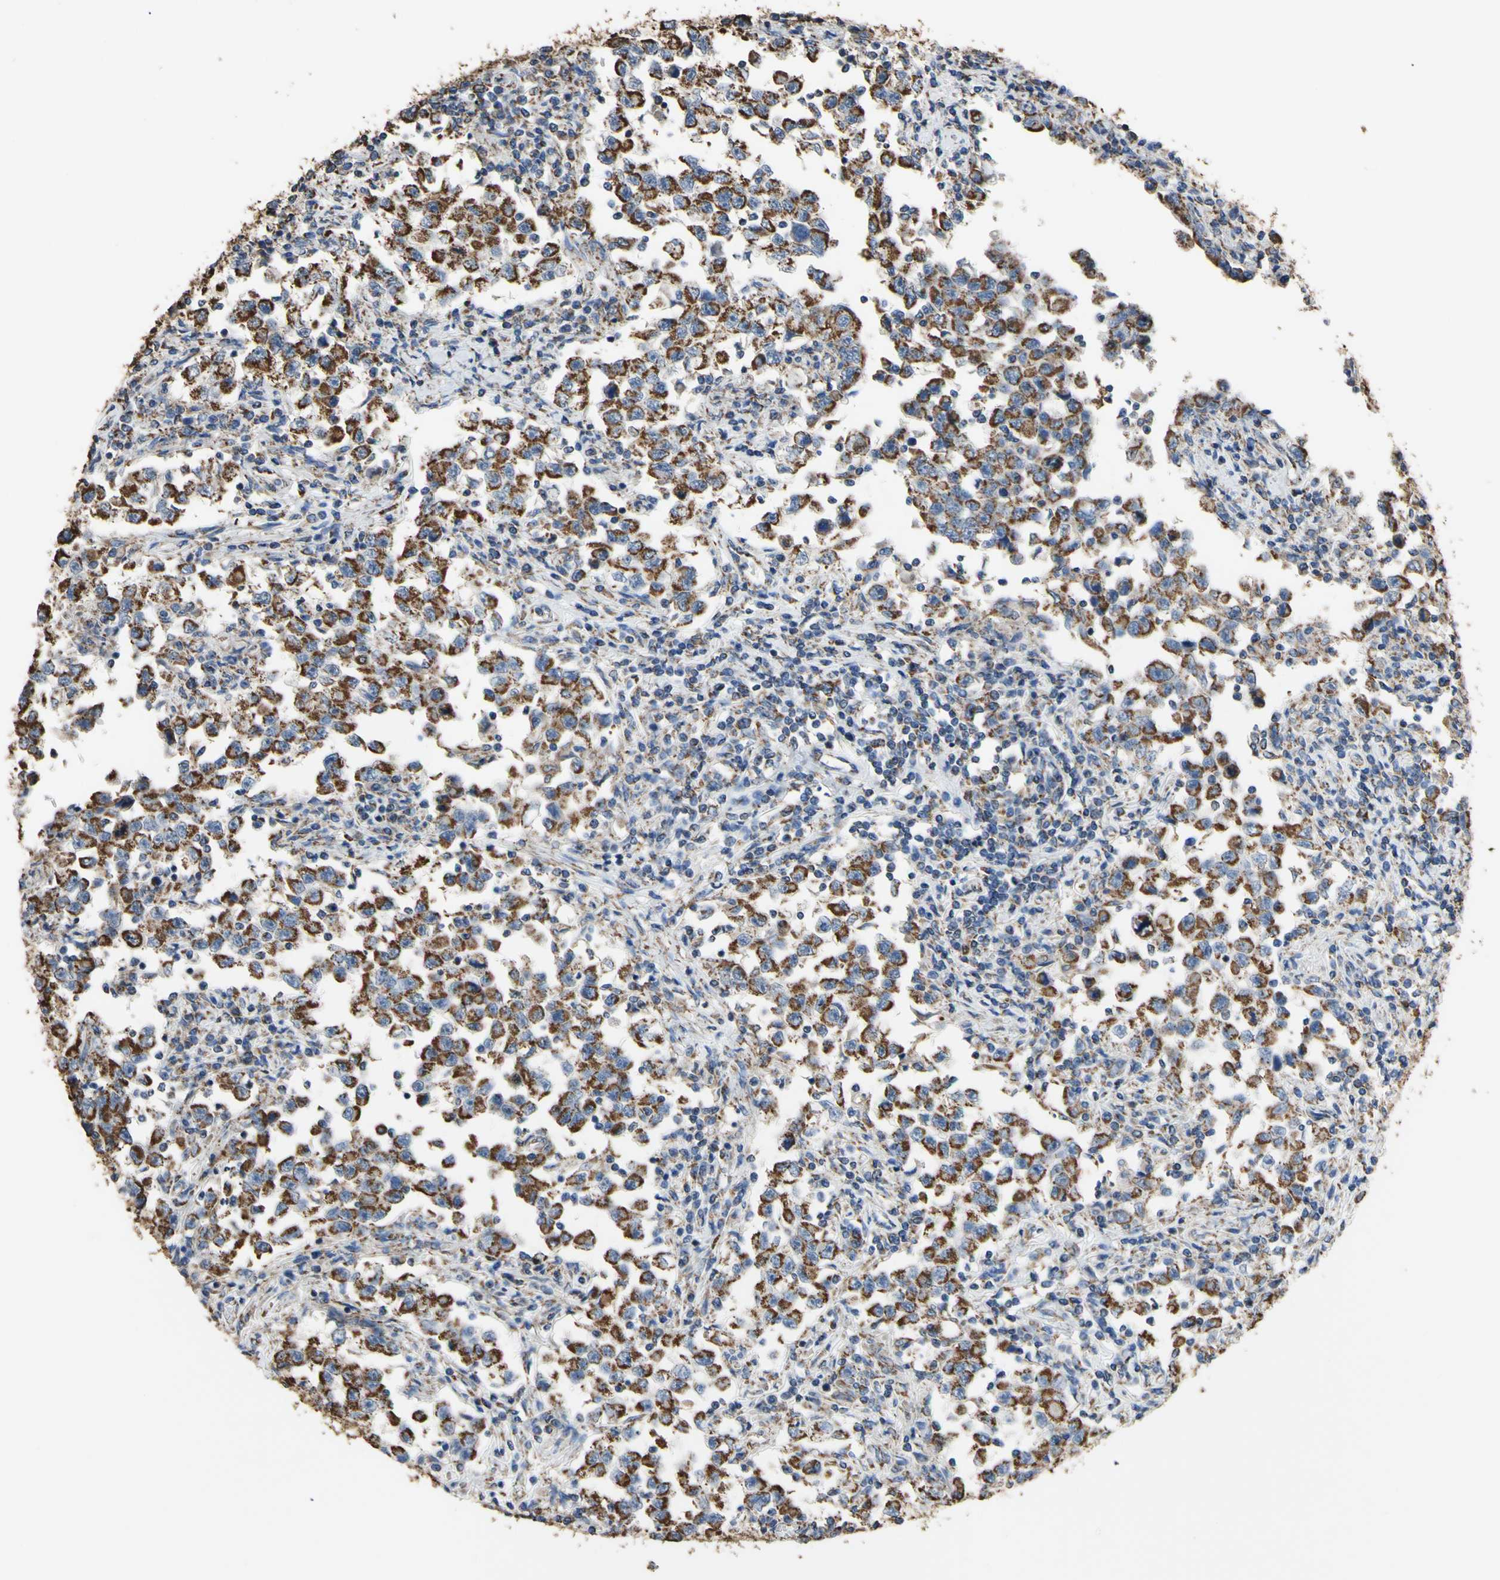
{"staining": {"intensity": "strong", "quantity": ">75%", "location": "cytoplasmic/membranous"}, "tissue": "testis cancer", "cell_type": "Tumor cells", "image_type": "cancer", "snomed": [{"axis": "morphology", "description": "Carcinoma, Embryonal, NOS"}, {"axis": "topography", "description": "Testis"}], "caption": "Strong cytoplasmic/membranous expression is present in approximately >75% of tumor cells in testis embryonal carcinoma. The staining was performed using DAB, with brown indicating positive protein expression. Nuclei are stained blue with hematoxylin.", "gene": "CMKLR2", "patient": {"sex": "male", "age": 21}}